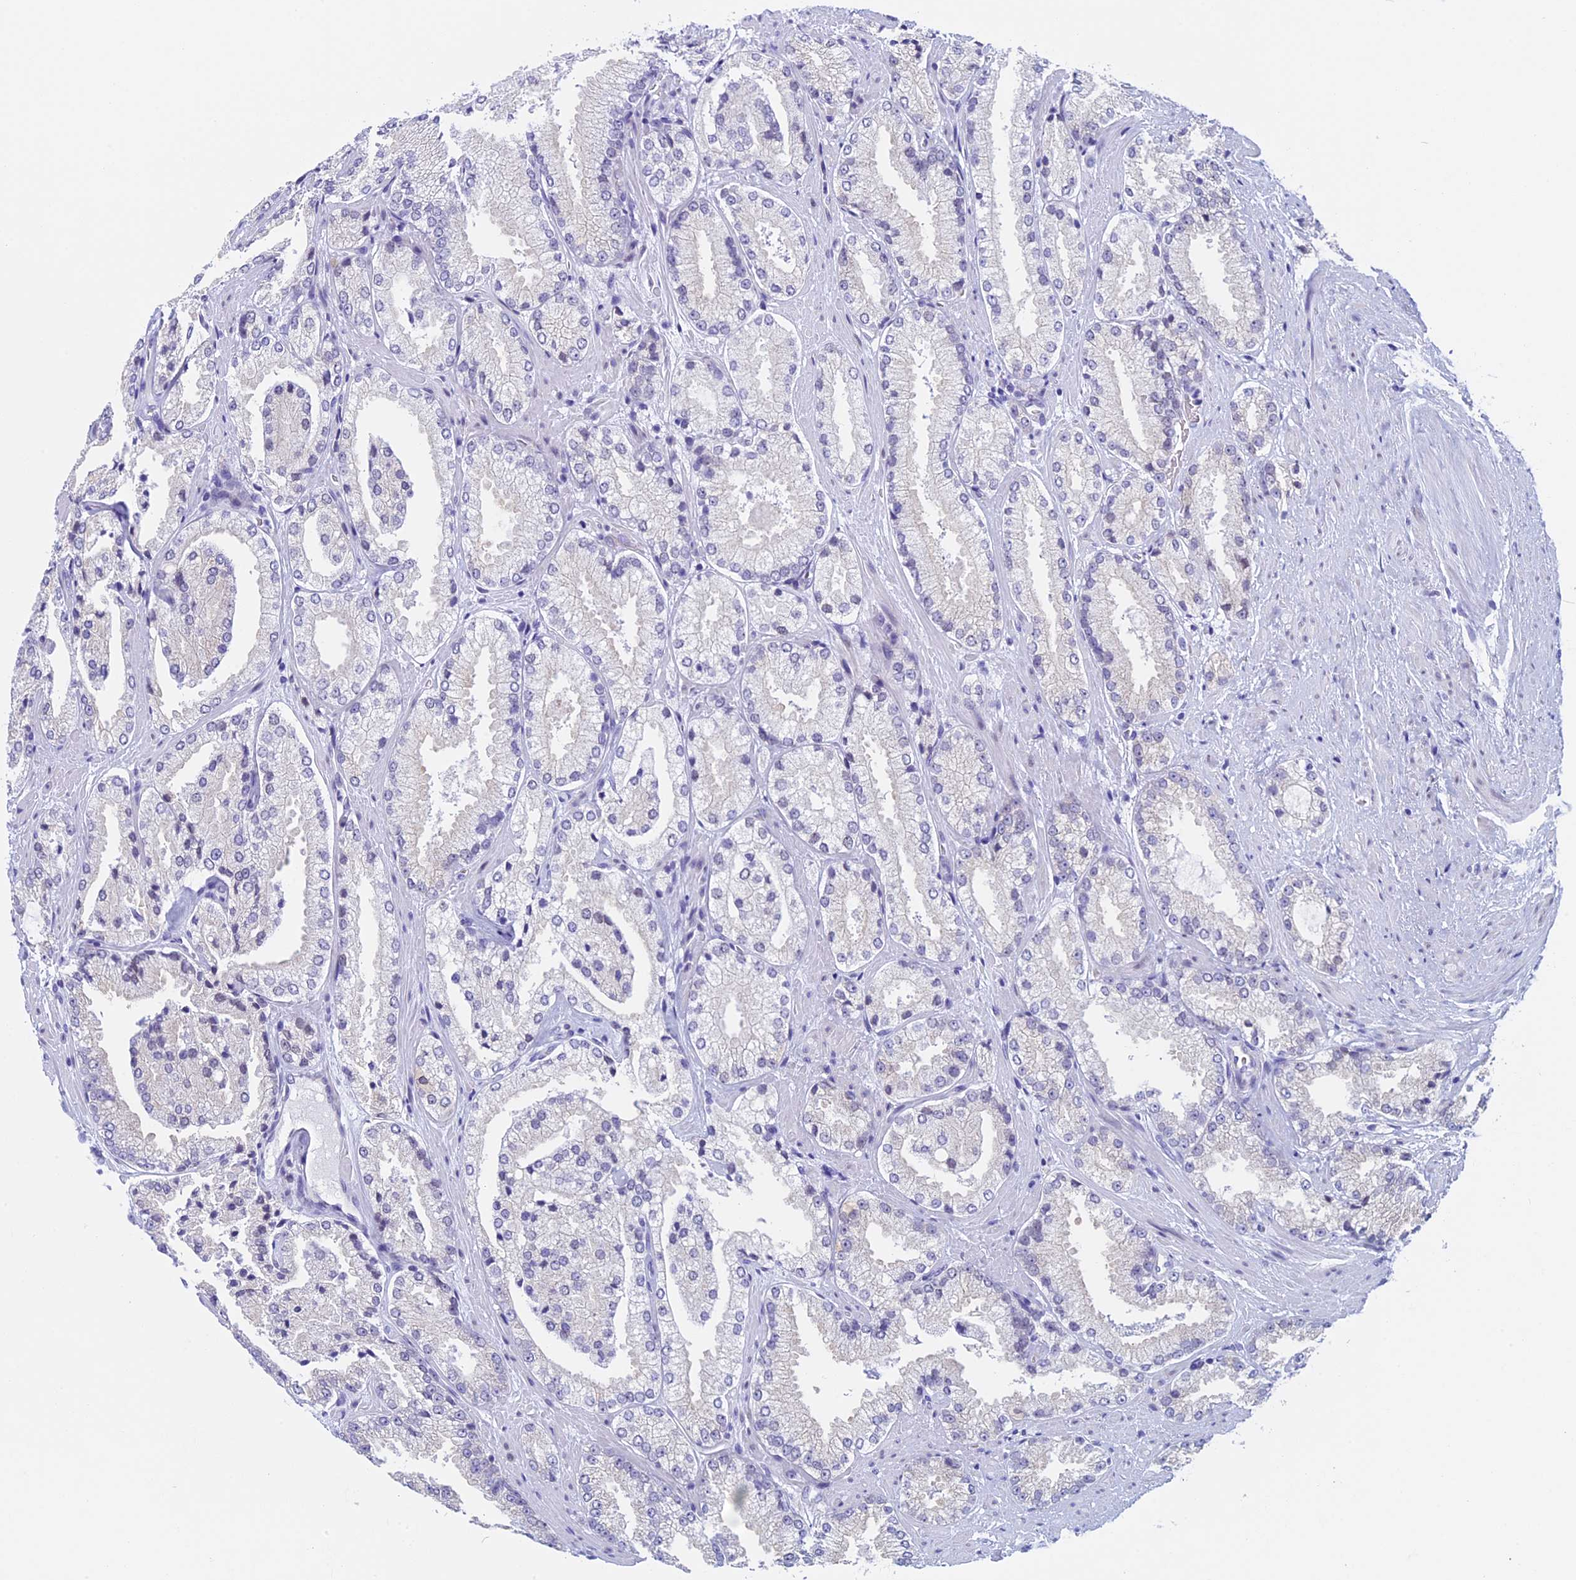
{"staining": {"intensity": "negative", "quantity": "none", "location": "none"}, "tissue": "prostate cancer", "cell_type": "Tumor cells", "image_type": "cancer", "snomed": [{"axis": "morphology", "description": "Adenocarcinoma, High grade"}, {"axis": "topography", "description": "Prostate"}], "caption": "The micrograph shows no significant expression in tumor cells of prostate cancer.", "gene": "FAM169A", "patient": {"sex": "male", "age": 73}}